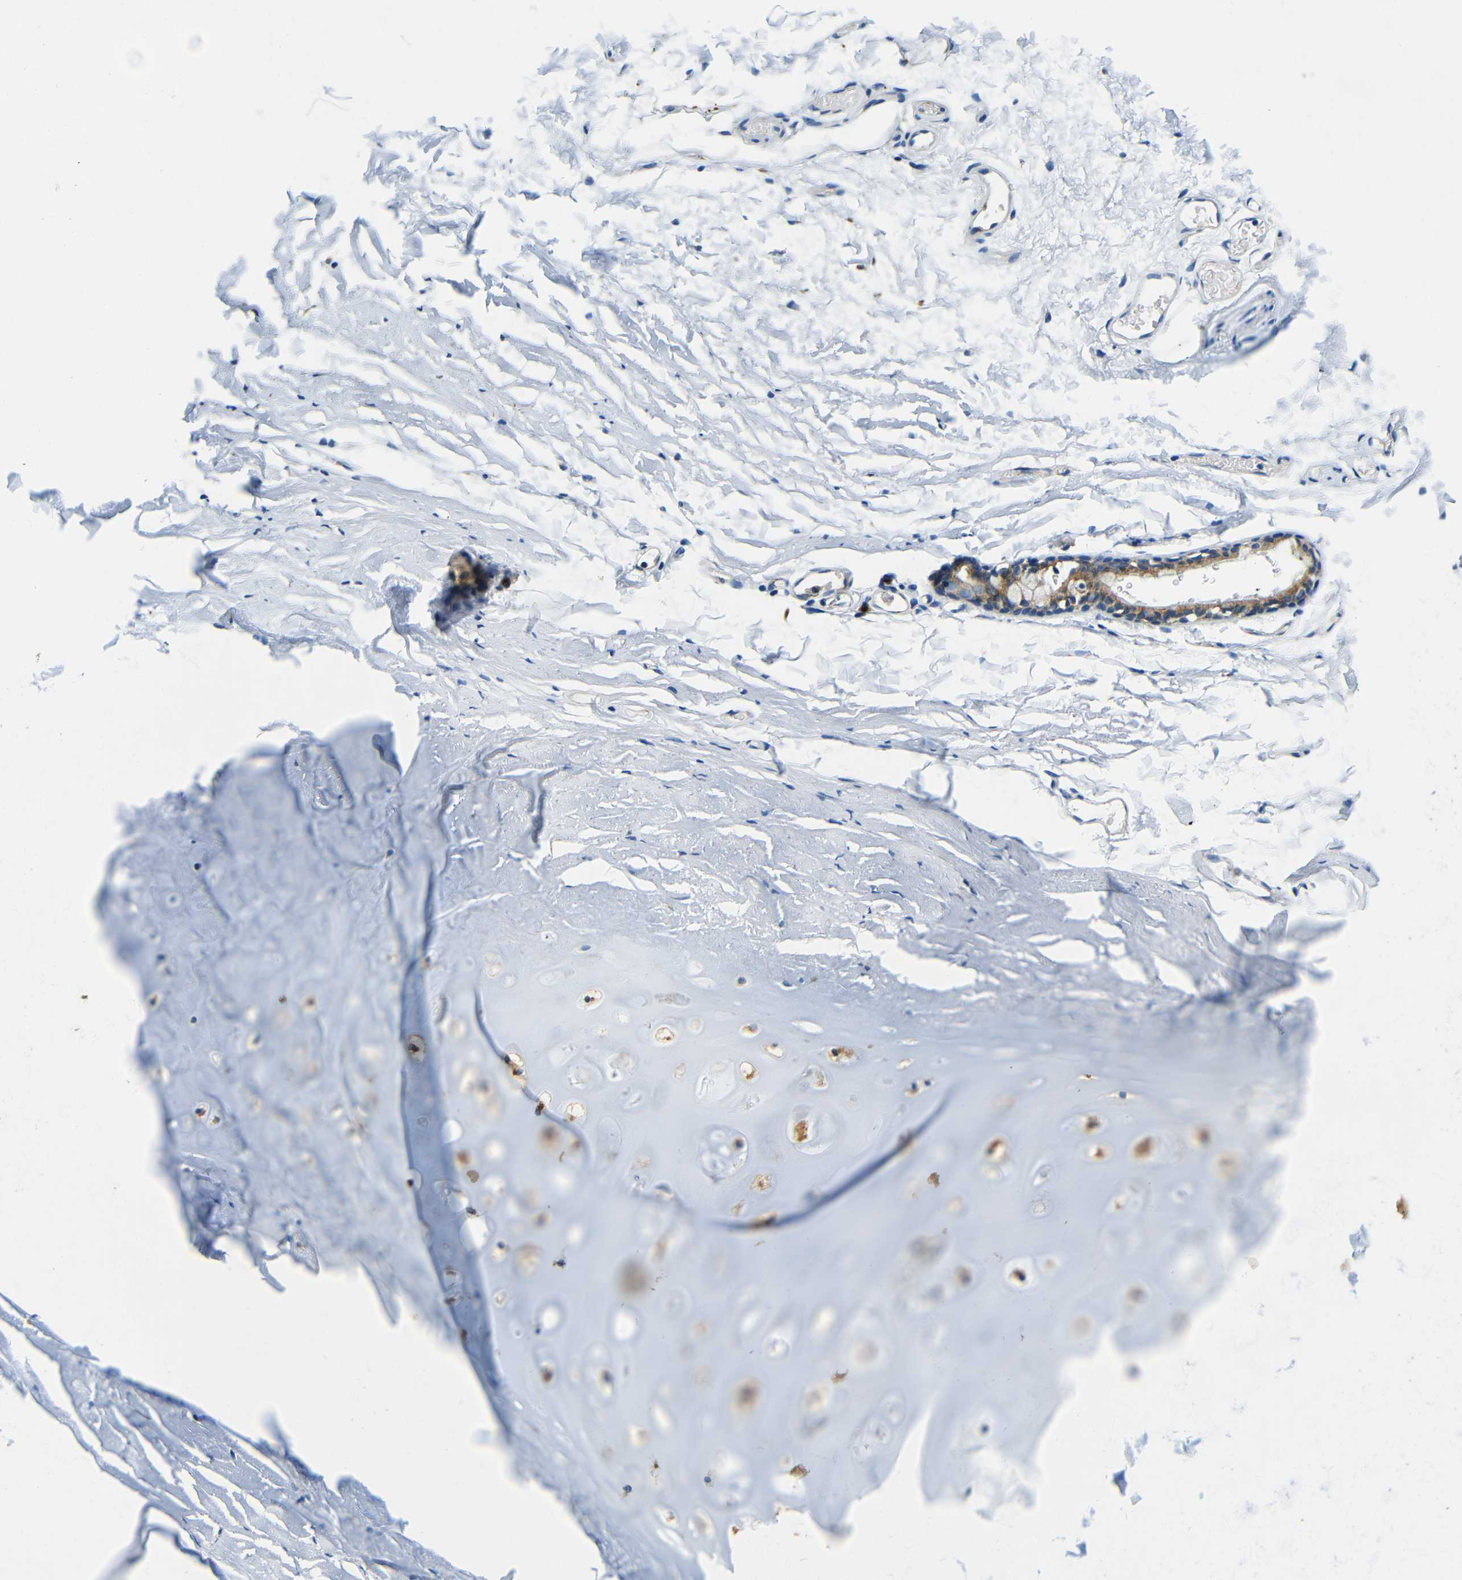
{"staining": {"intensity": "negative", "quantity": "none", "location": "none"}, "tissue": "adipose tissue", "cell_type": "Adipocytes", "image_type": "normal", "snomed": [{"axis": "morphology", "description": "Normal tissue, NOS"}, {"axis": "topography", "description": "Bronchus"}], "caption": "There is no significant expression in adipocytes of adipose tissue. (IHC, brightfield microscopy, high magnification).", "gene": "USO1", "patient": {"sex": "female", "age": 73}}